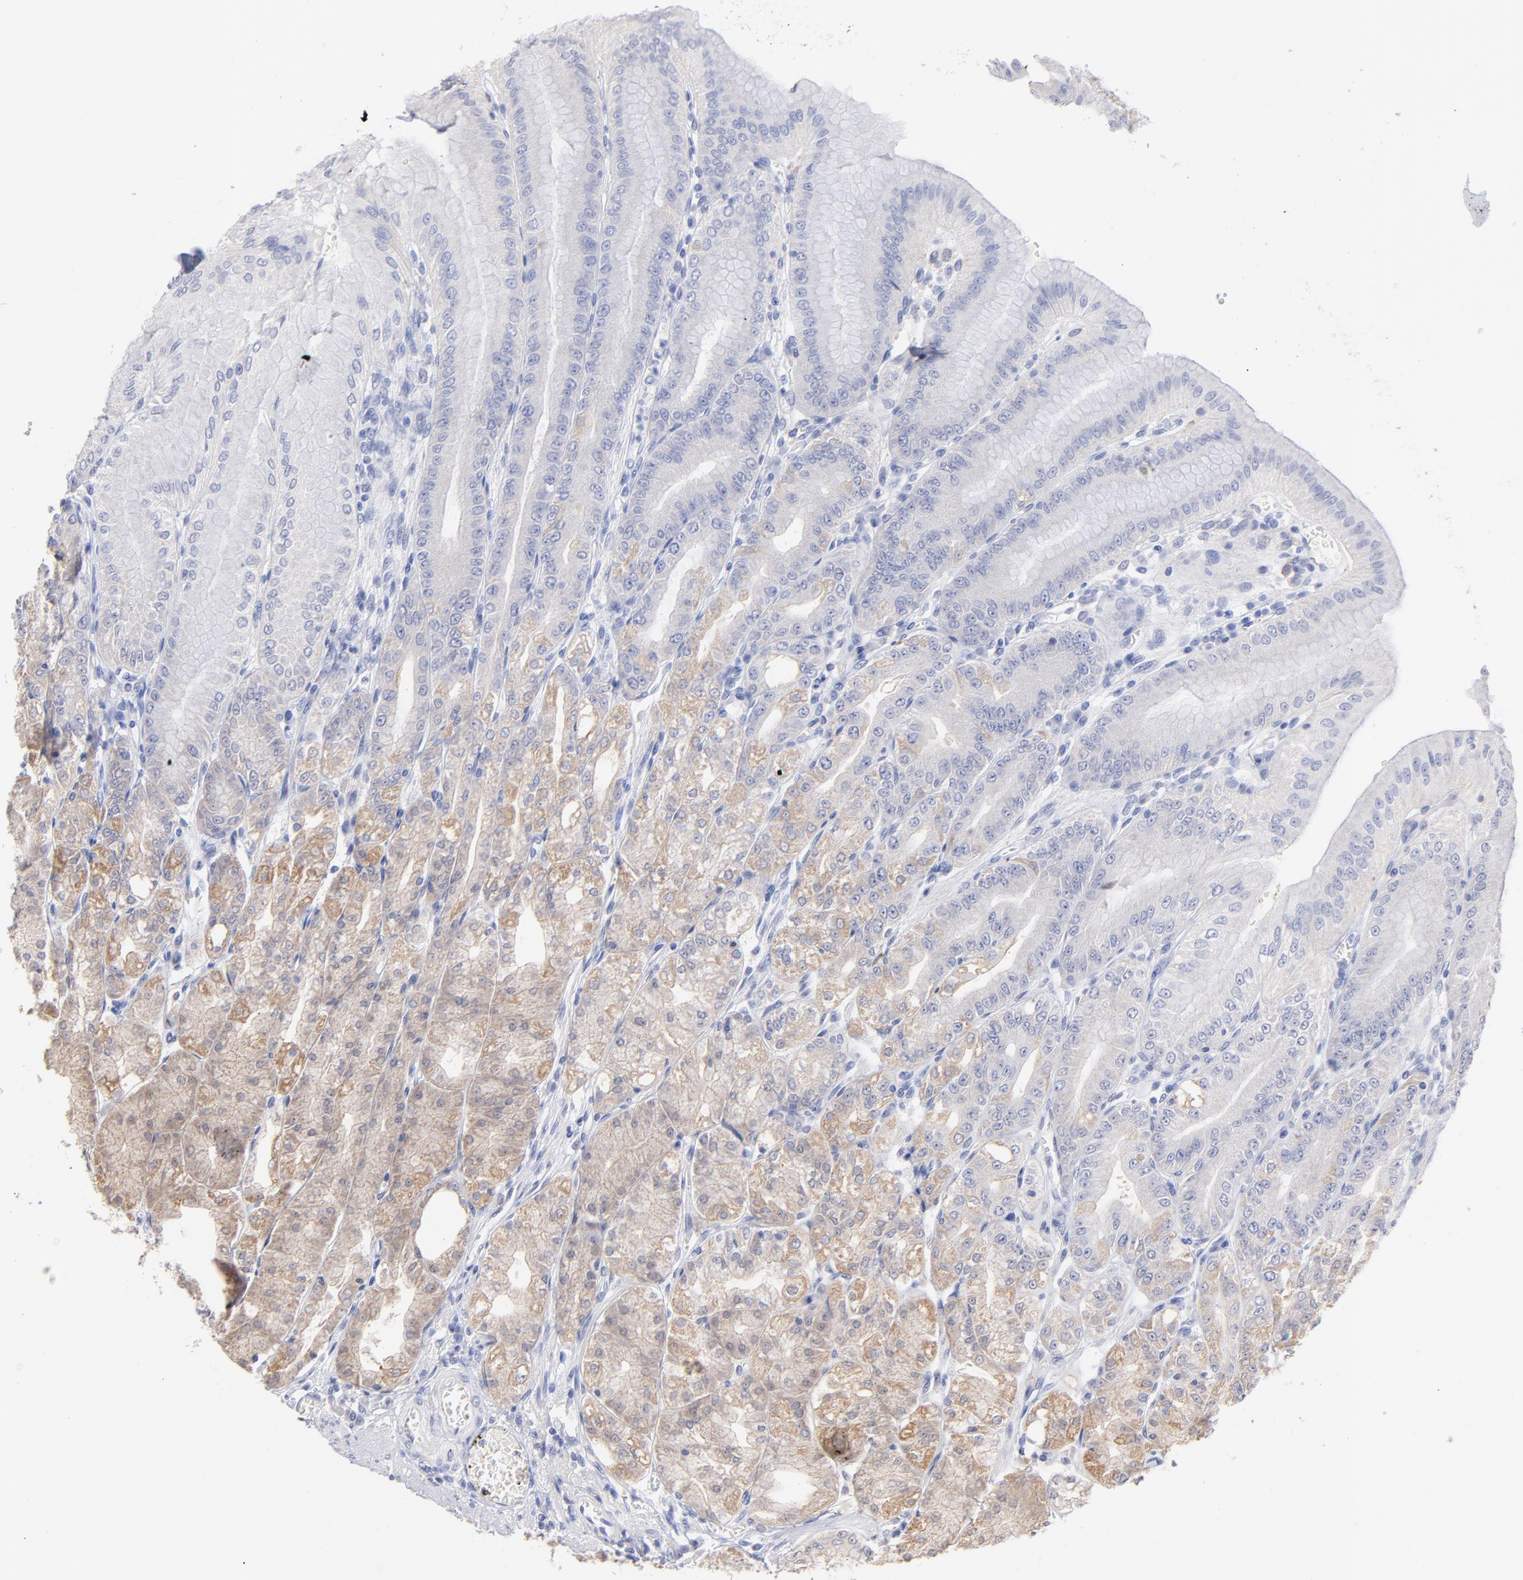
{"staining": {"intensity": "weak", "quantity": ">75%", "location": "cytoplasmic/membranous"}, "tissue": "stomach", "cell_type": "Glandular cells", "image_type": "normal", "snomed": [{"axis": "morphology", "description": "Normal tissue, NOS"}, {"axis": "topography", "description": "Stomach, lower"}], "caption": "Immunohistochemistry (IHC) image of normal stomach: human stomach stained using IHC demonstrates low levels of weak protein expression localized specifically in the cytoplasmic/membranous of glandular cells, appearing as a cytoplasmic/membranous brown color.", "gene": "CFAP57", "patient": {"sex": "male", "age": 71}}